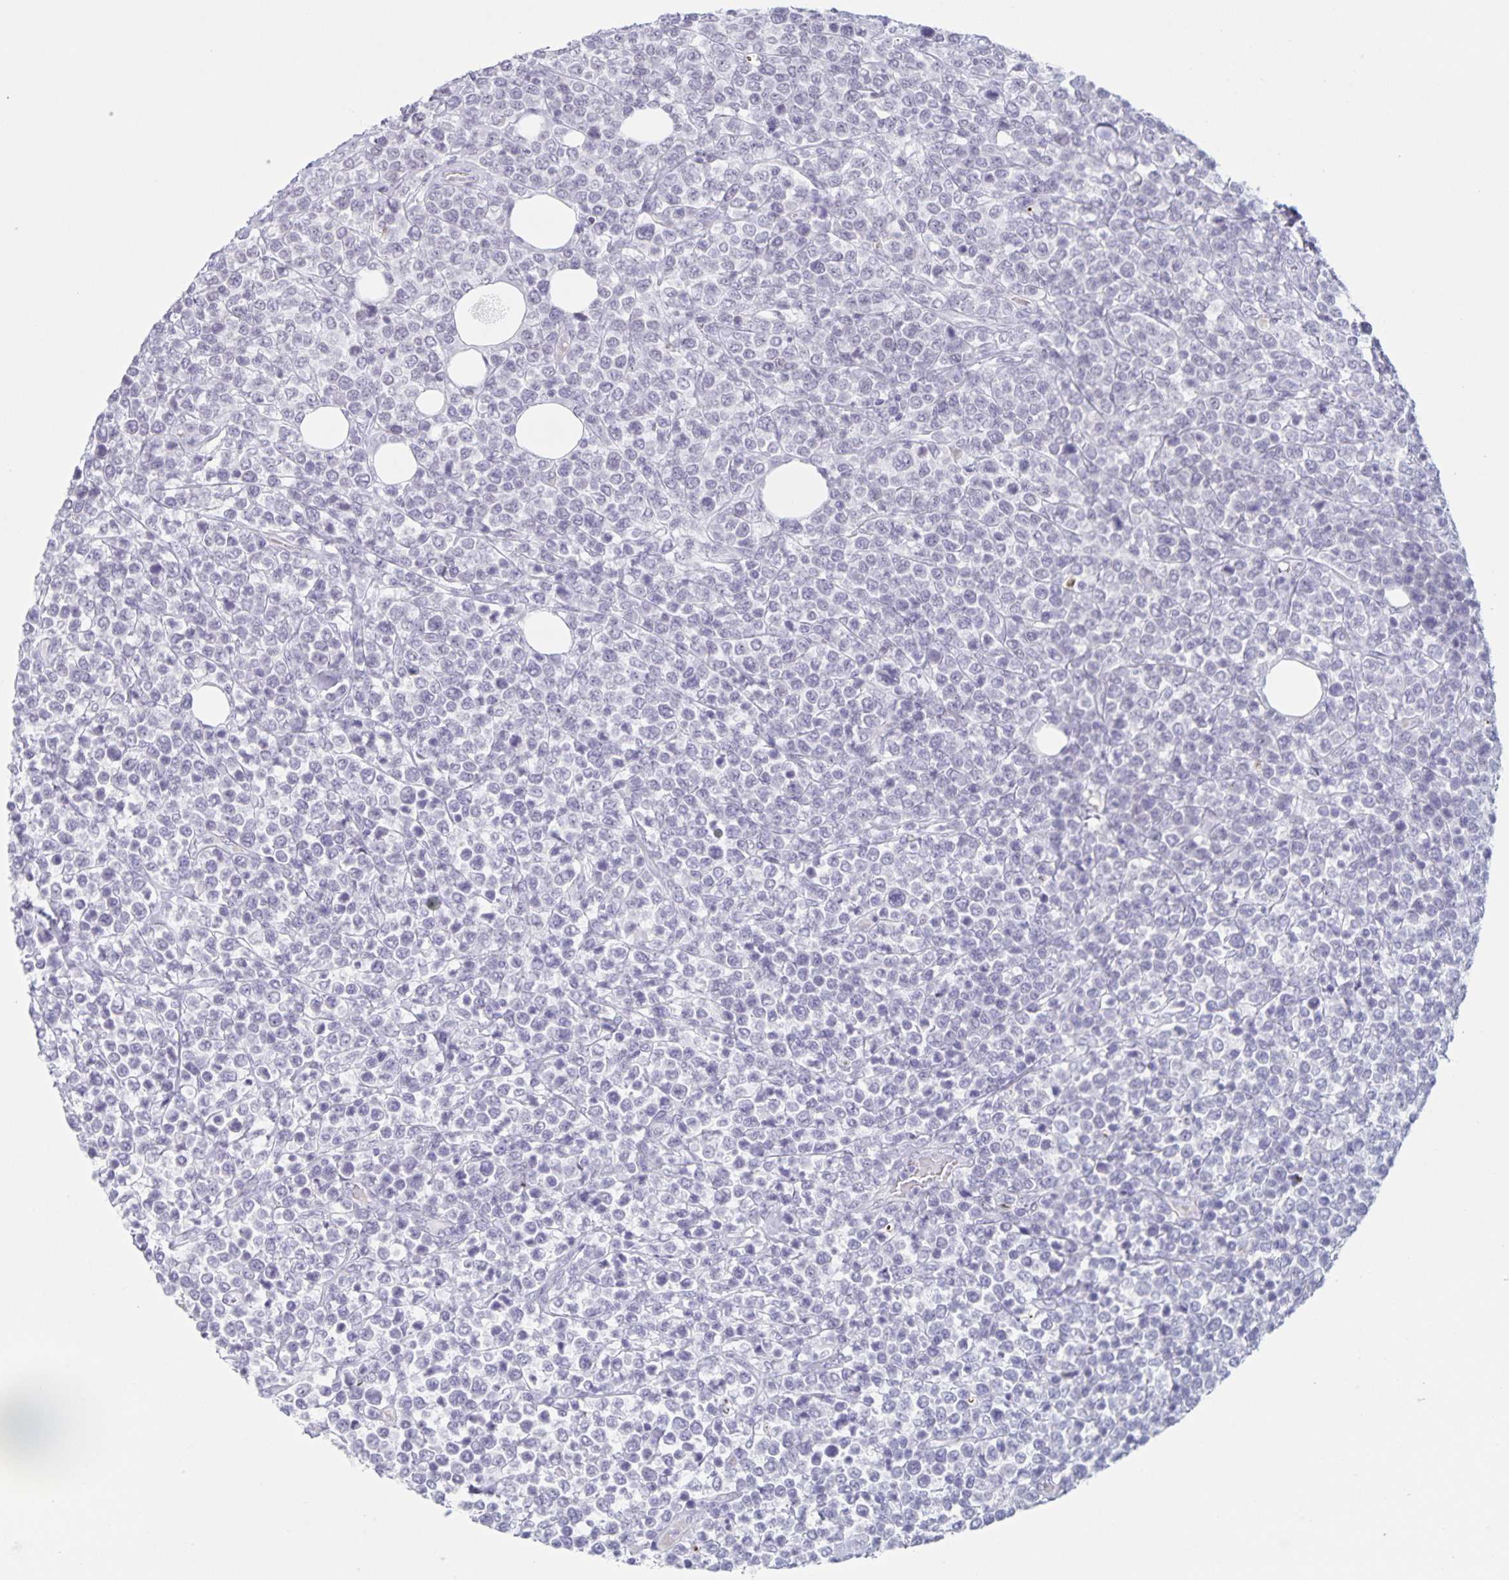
{"staining": {"intensity": "negative", "quantity": "none", "location": "none"}, "tissue": "lymphoma", "cell_type": "Tumor cells", "image_type": "cancer", "snomed": [{"axis": "morphology", "description": "Malignant lymphoma, non-Hodgkin's type, High grade"}, {"axis": "topography", "description": "Soft tissue"}], "caption": "This is an immunohistochemistry (IHC) image of human malignant lymphoma, non-Hodgkin's type (high-grade). There is no staining in tumor cells.", "gene": "LCE6A", "patient": {"sex": "female", "age": 56}}